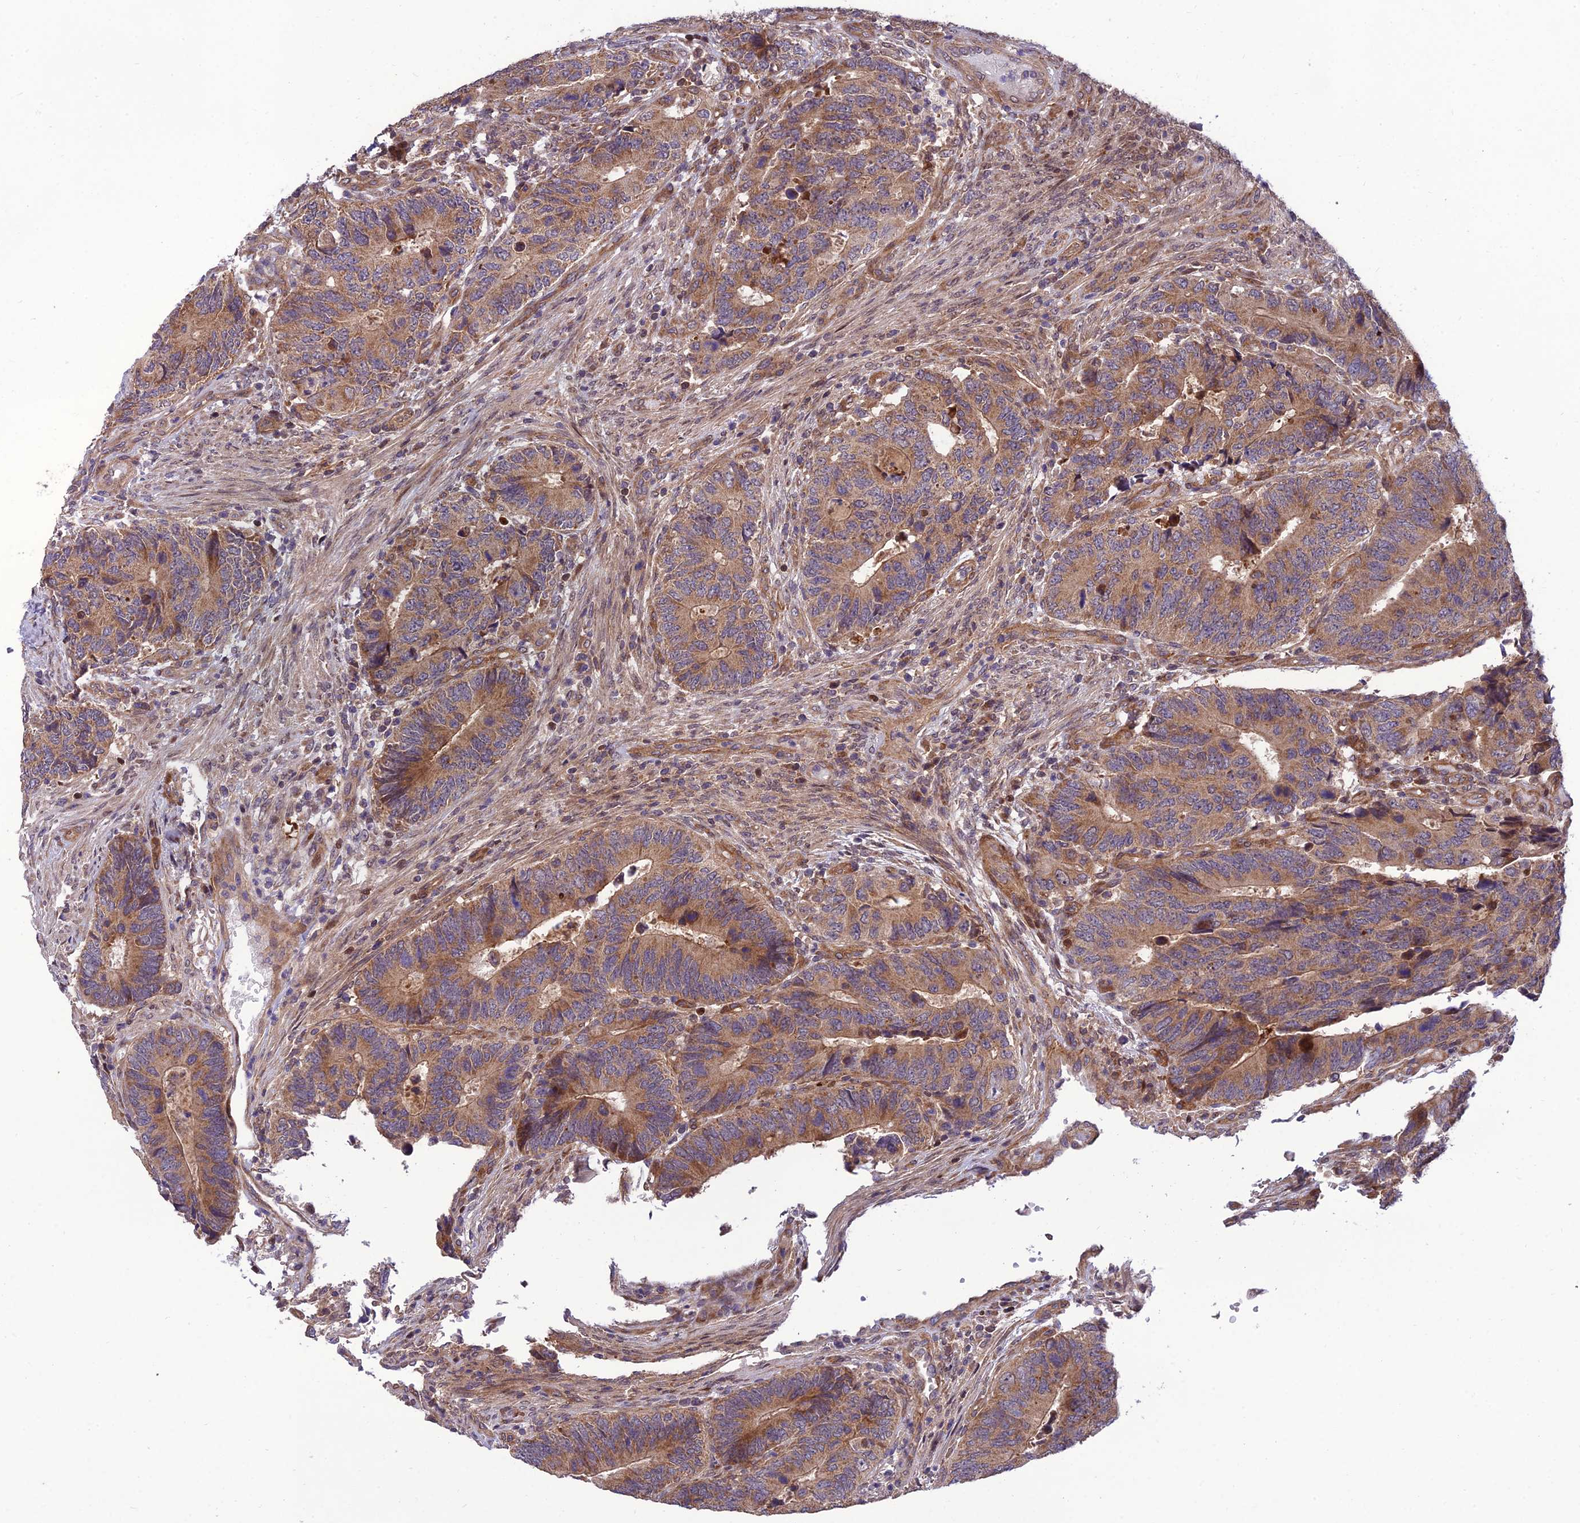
{"staining": {"intensity": "moderate", "quantity": ">75%", "location": "cytoplasmic/membranous"}, "tissue": "colorectal cancer", "cell_type": "Tumor cells", "image_type": "cancer", "snomed": [{"axis": "morphology", "description": "Adenocarcinoma, NOS"}, {"axis": "topography", "description": "Colon"}], "caption": "Colorectal cancer (adenocarcinoma) stained with a brown dye displays moderate cytoplasmic/membranous positive positivity in approximately >75% of tumor cells.", "gene": "PLEKHG2", "patient": {"sex": "male", "age": 87}}